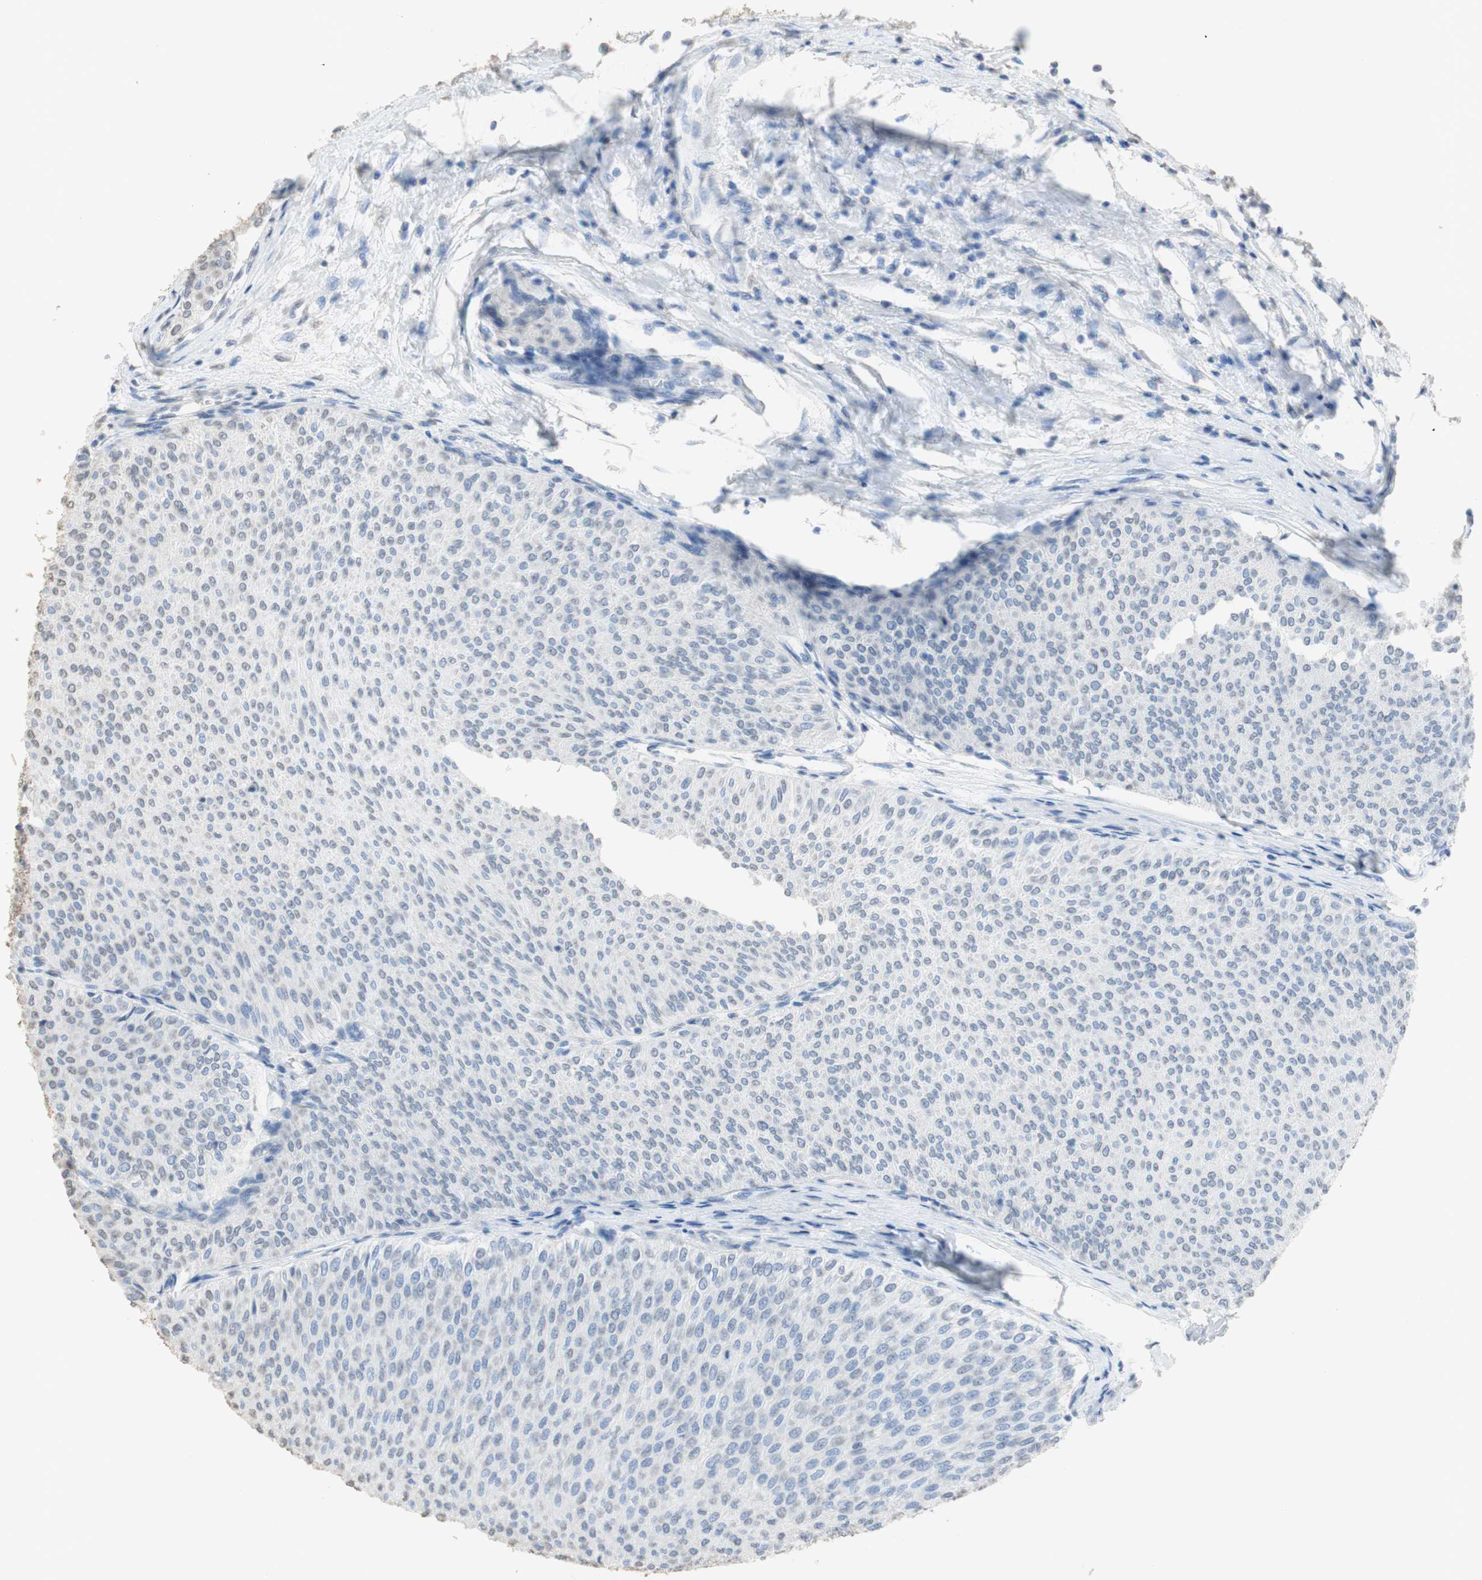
{"staining": {"intensity": "negative", "quantity": "none", "location": "none"}, "tissue": "urothelial cancer", "cell_type": "Tumor cells", "image_type": "cancer", "snomed": [{"axis": "morphology", "description": "Urothelial carcinoma, Low grade"}, {"axis": "topography", "description": "Urinary bladder"}], "caption": "This is an IHC photomicrograph of human urothelial carcinoma (low-grade). There is no positivity in tumor cells.", "gene": "L1CAM", "patient": {"sex": "male", "age": 78}}